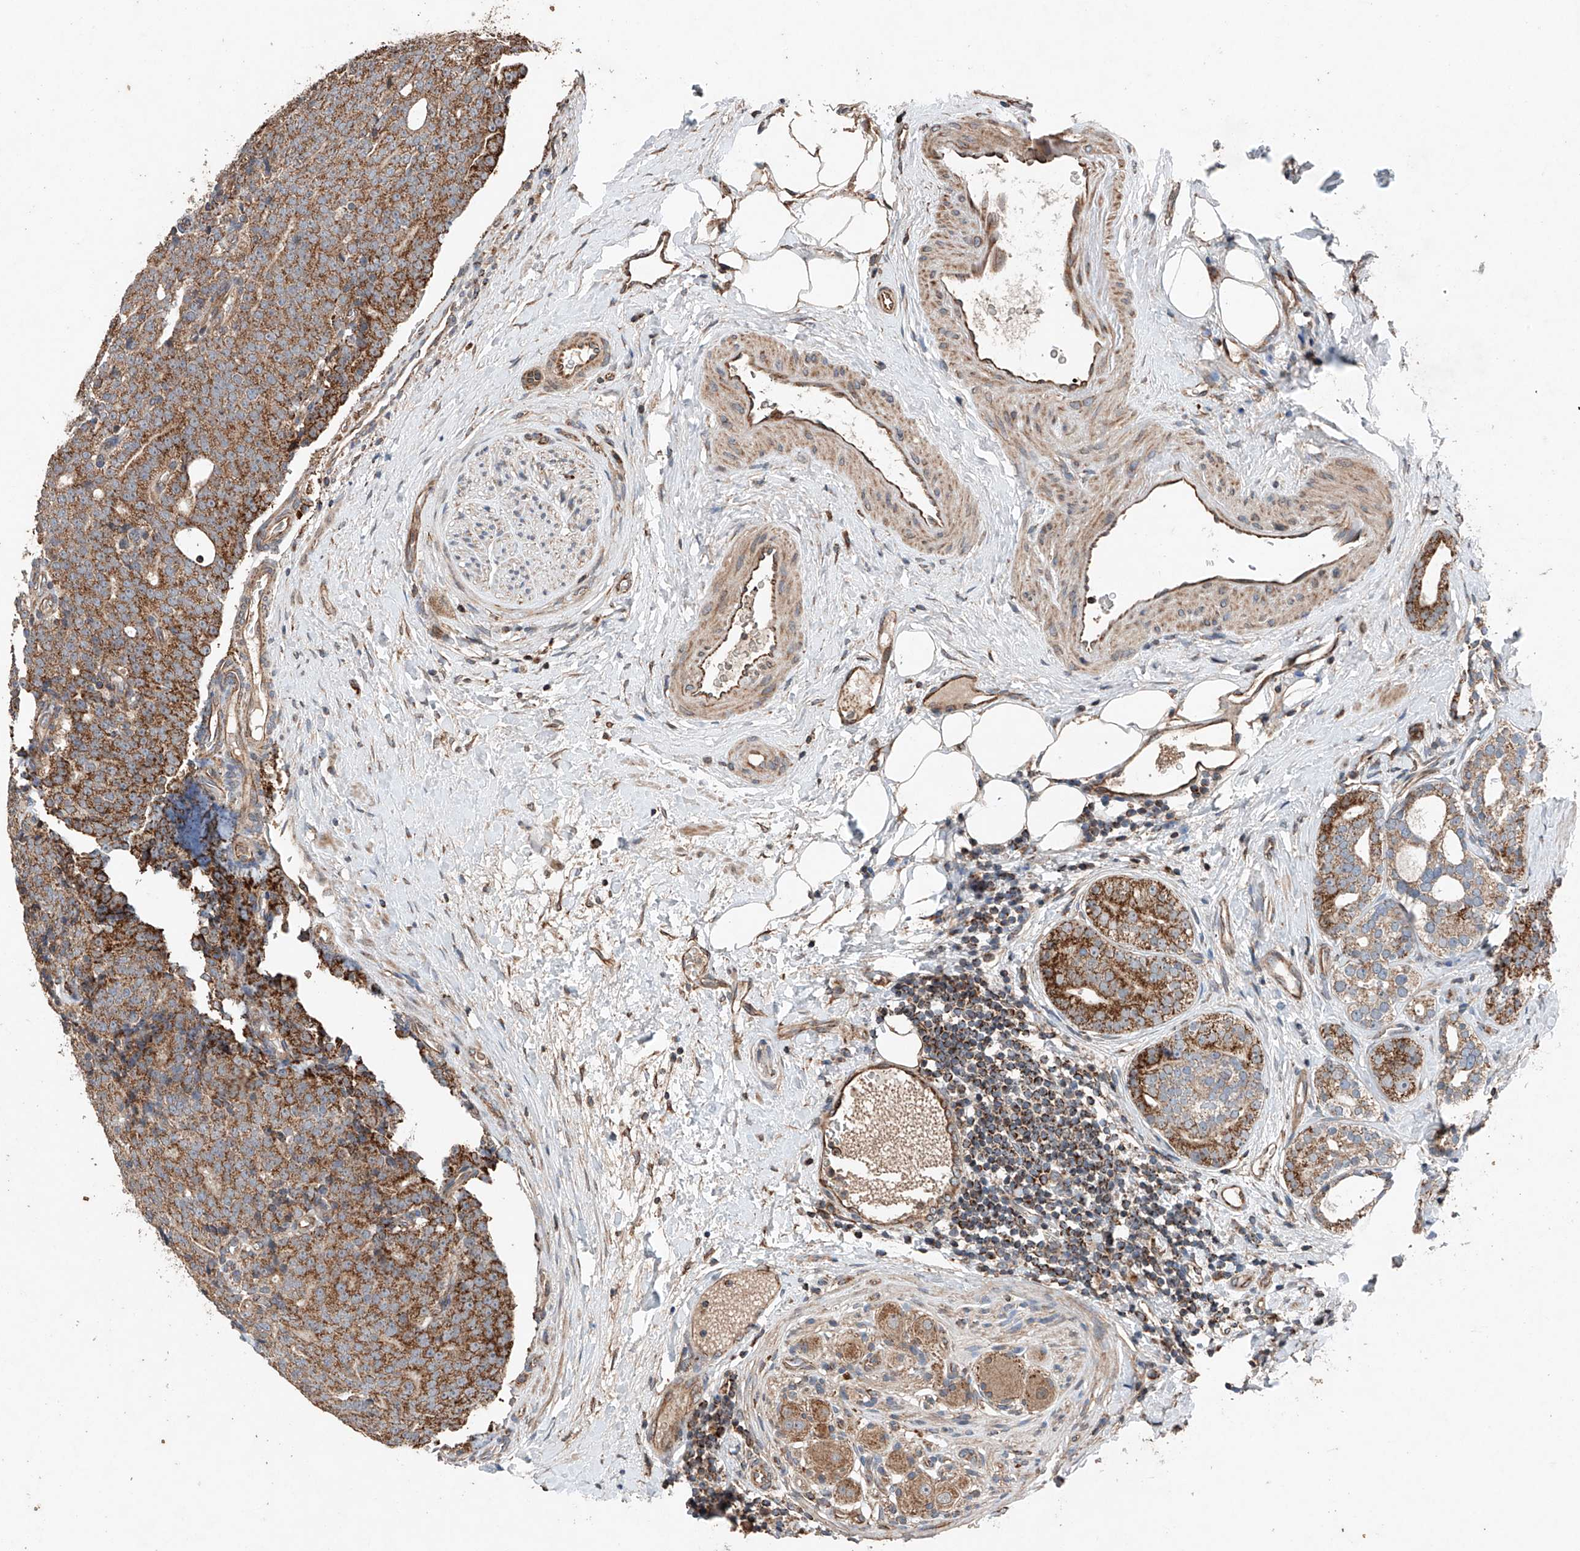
{"staining": {"intensity": "strong", "quantity": ">75%", "location": "cytoplasmic/membranous"}, "tissue": "prostate cancer", "cell_type": "Tumor cells", "image_type": "cancer", "snomed": [{"axis": "morphology", "description": "Adenocarcinoma, High grade"}, {"axis": "topography", "description": "Prostate"}], "caption": "Protein staining displays strong cytoplasmic/membranous expression in about >75% of tumor cells in high-grade adenocarcinoma (prostate). (IHC, brightfield microscopy, high magnification).", "gene": "AP4B1", "patient": {"sex": "male", "age": 56}}